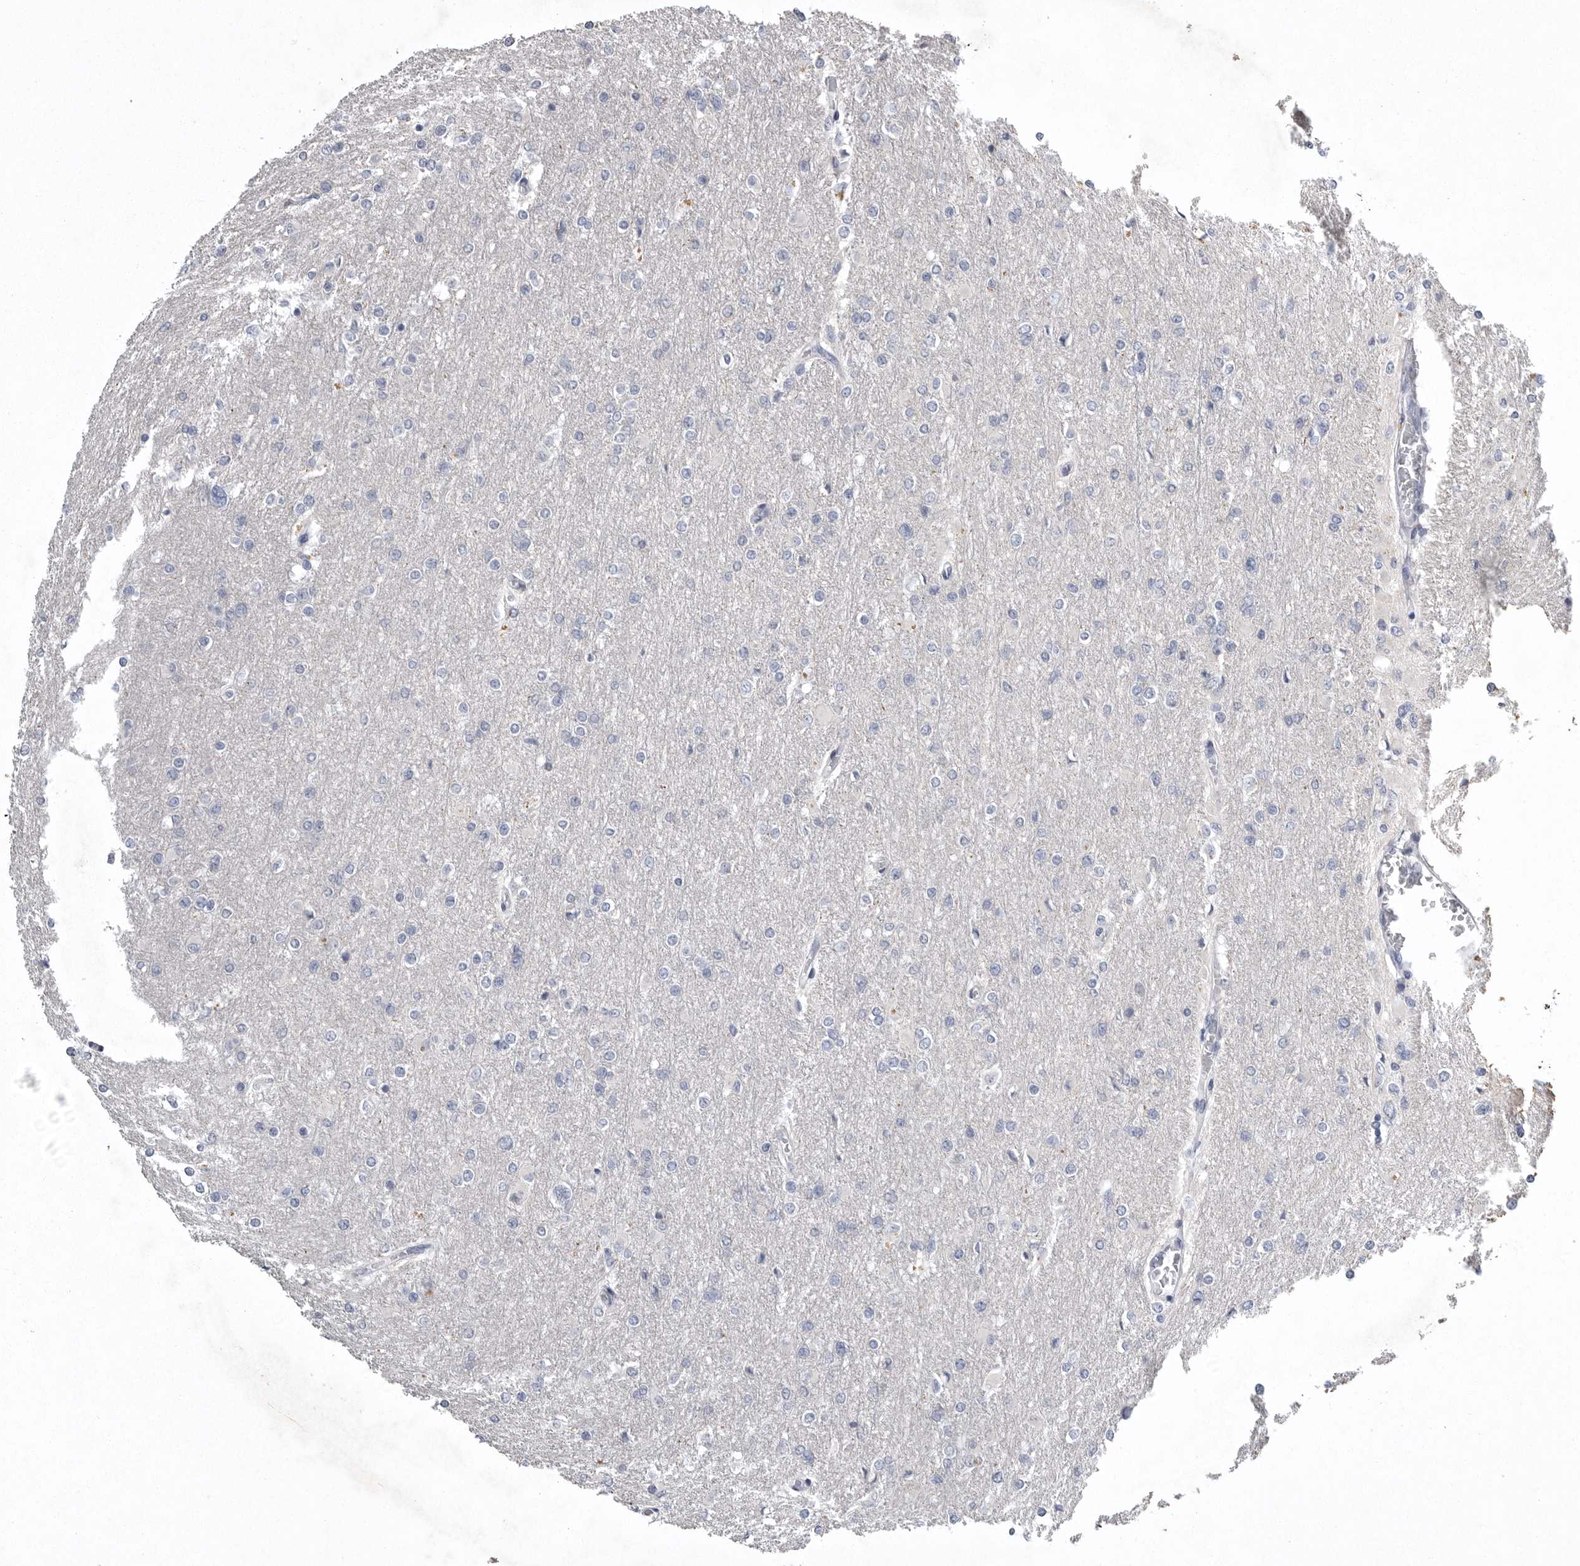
{"staining": {"intensity": "negative", "quantity": "none", "location": "none"}, "tissue": "glioma", "cell_type": "Tumor cells", "image_type": "cancer", "snomed": [{"axis": "morphology", "description": "Glioma, malignant, High grade"}, {"axis": "topography", "description": "Cerebral cortex"}], "caption": "A photomicrograph of human malignant glioma (high-grade) is negative for staining in tumor cells.", "gene": "CRP", "patient": {"sex": "female", "age": 36}}